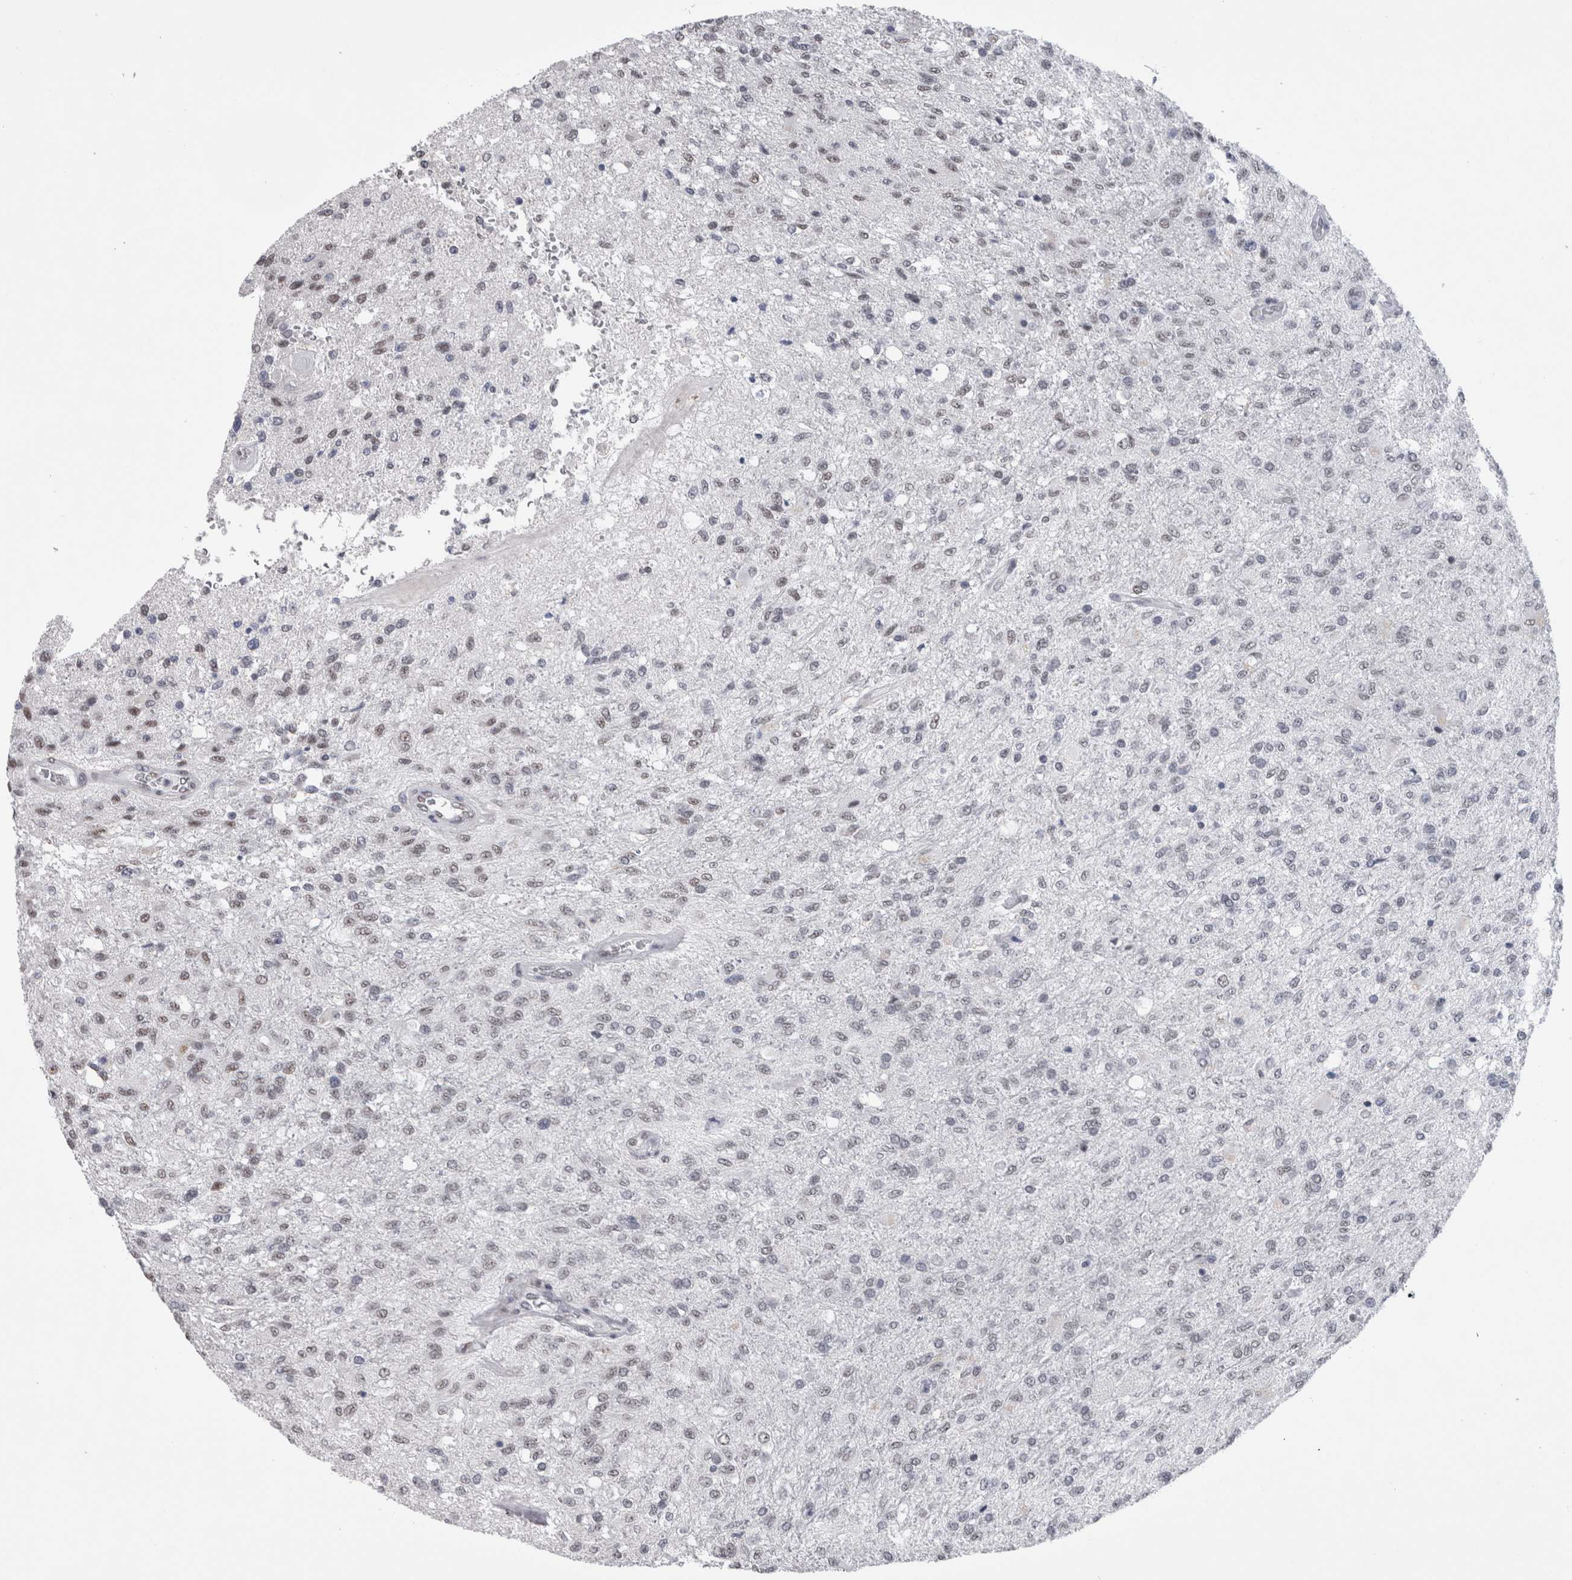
{"staining": {"intensity": "moderate", "quantity": "<25%", "location": "nuclear"}, "tissue": "glioma", "cell_type": "Tumor cells", "image_type": "cancer", "snomed": [{"axis": "morphology", "description": "Normal tissue, NOS"}, {"axis": "morphology", "description": "Glioma, malignant, High grade"}, {"axis": "topography", "description": "Cerebral cortex"}], "caption": "Human glioma stained for a protein (brown) demonstrates moderate nuclear positive positivity in approximately <25% of tumor cells.", "gene": "API5", "patient": {"sex": "male", "age": 77}}